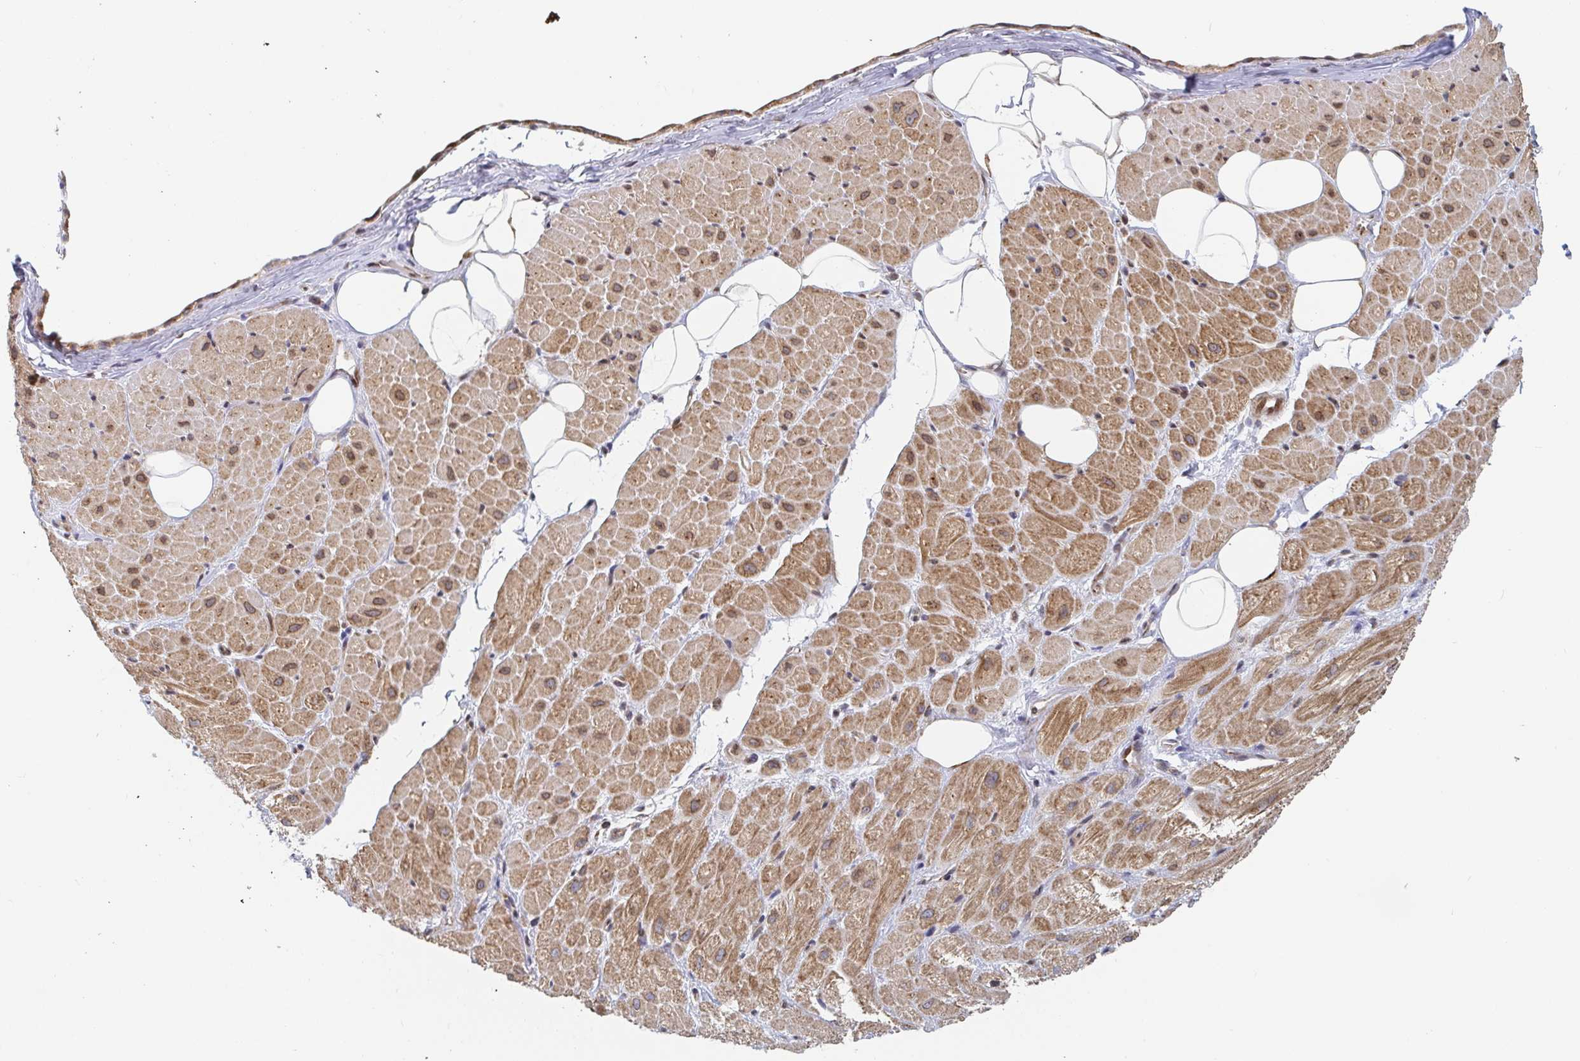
{"staining": {"intensity": "moderate", "quantity": ">75%", "location": "cytoplasmic/membranous"}, "tissue": "heart muscle", "cell_type": "Cardiomyocytes", "image_type": "normal", "snomed": [{"axis": "morphology", "description": "Normal tissue, NOS"}, {"axis": "topography", "description": "Heart"}], "caption": "Heart muscle stained with IHC demonstrates moderate cytoplasmic/membranous staining in about >75% of cardiomyocytes.", "gene": "STARD8", "patient": {"sex": "male", "age": 62}}